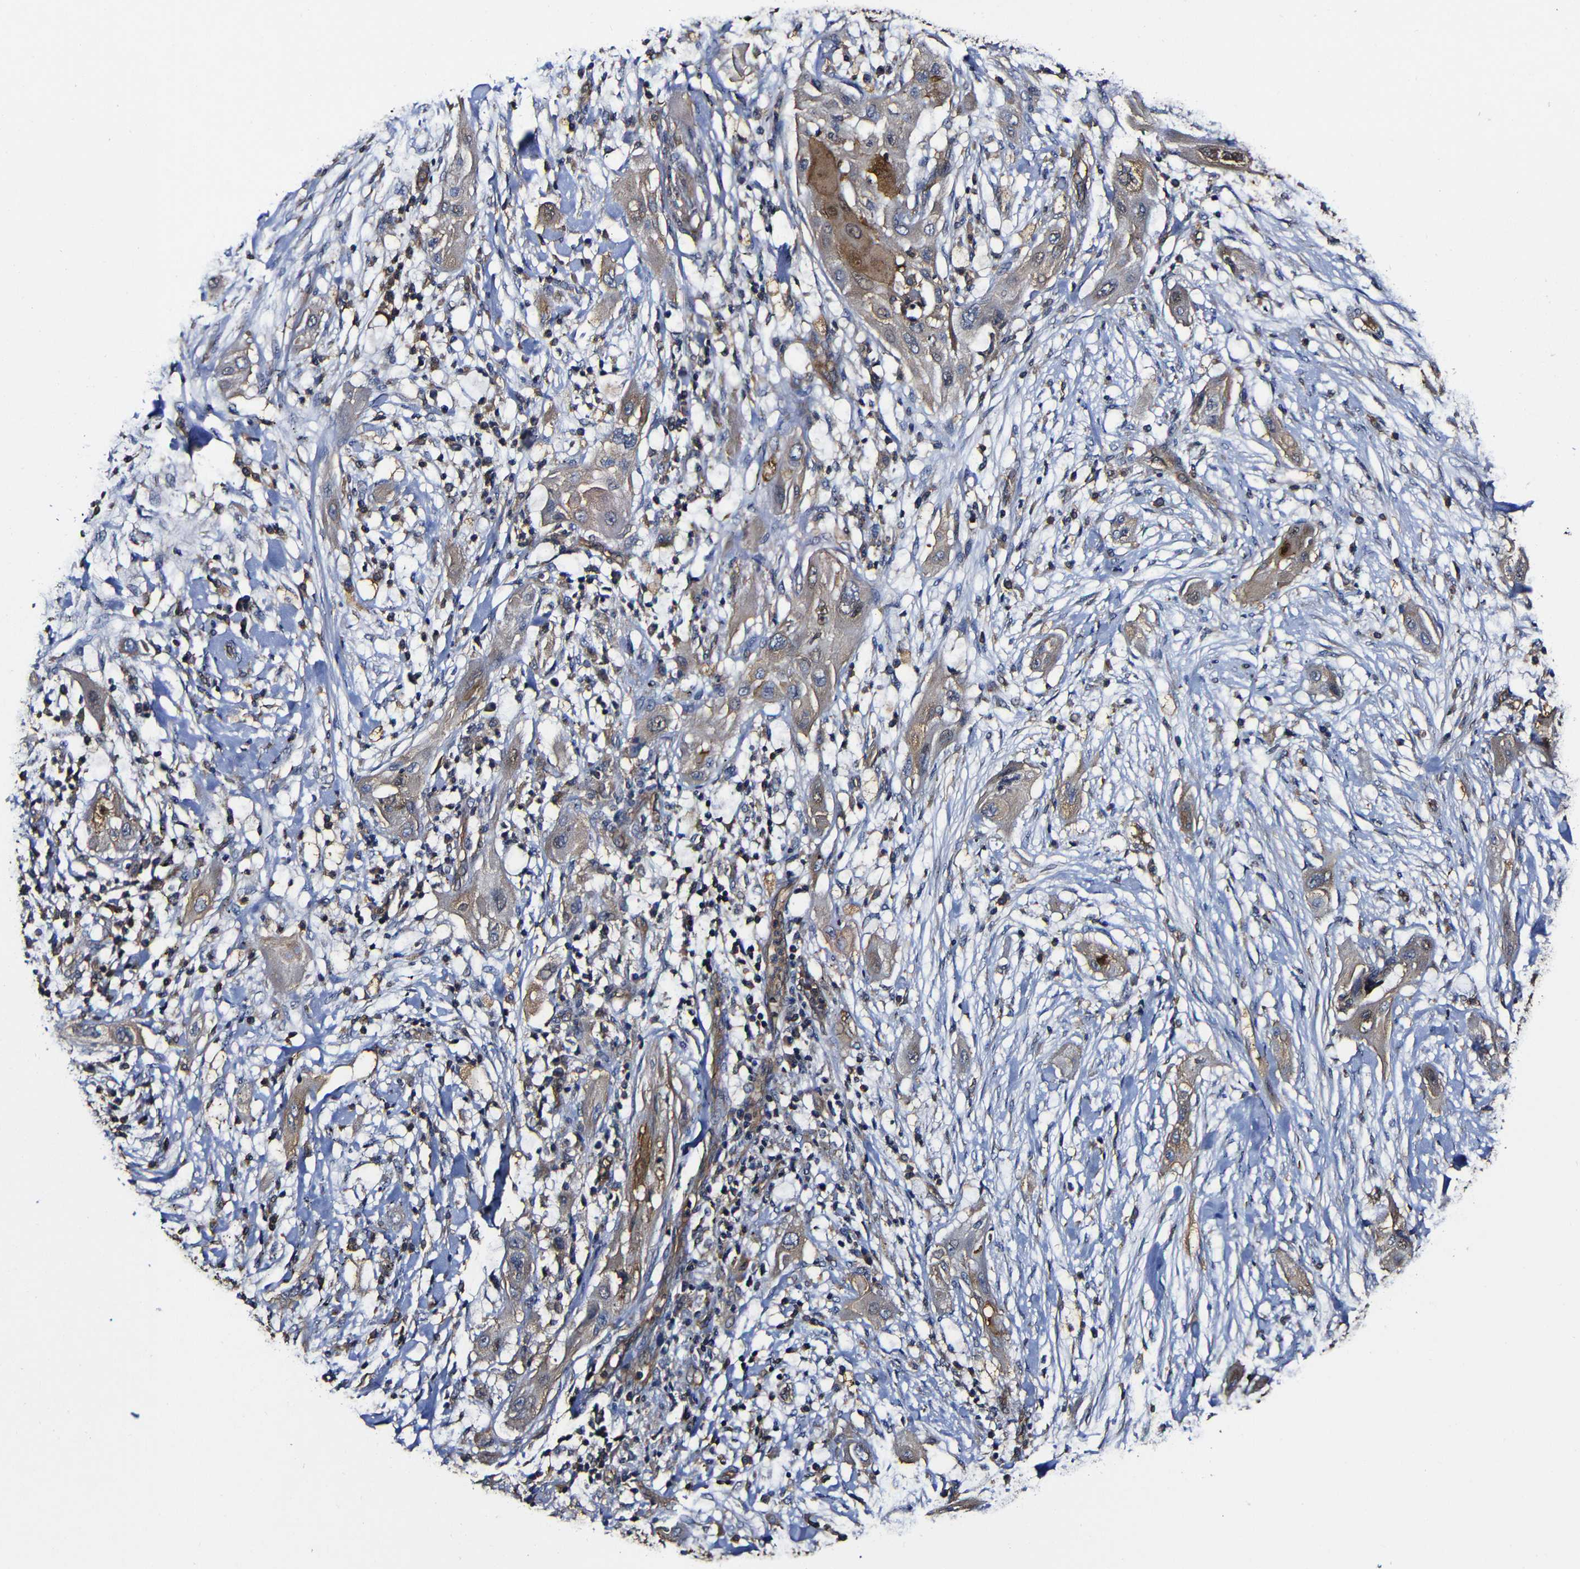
{"staining": {"intensity": "weak", "quantity": ">75%", "location": "cytoplasmic/membranous"}, "tissue": "lung cancer", "cell_type": "Tumor cells", "image_type": "cancer", "snomed": [{"axis": "morphology", "description": "Squamous cell carcinoma, NOS"}, {"axis": "topography", "description": "Lung"}], "caption": "Immunohistochemistry (IHC) micrograph of human squamous cell carcinoma (lung) stained for a protein (brown), which displays low levels of weak cytoplasmic/membranous staining in approximately >75% of tumor cells.", "gene": "MSN", "patient": {"sex": "female", "age": 47}}